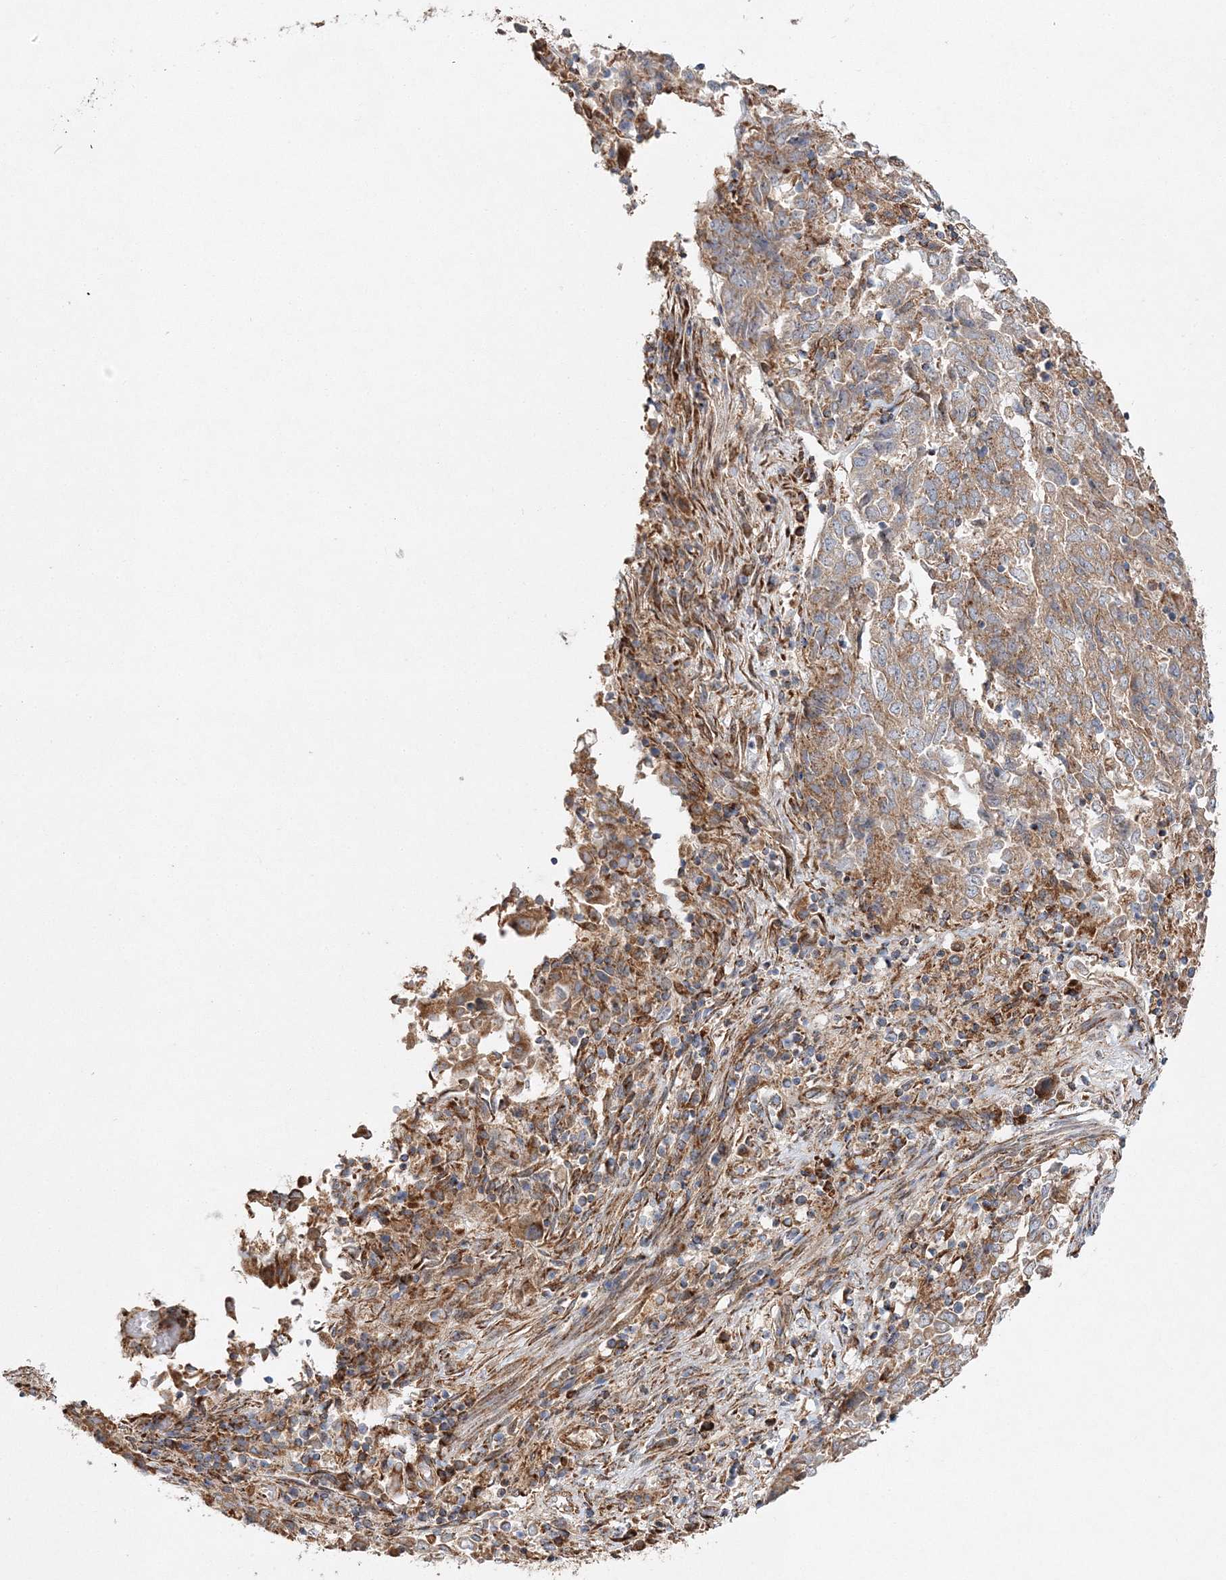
{"staining": {"intensity": "moderate", "quantity": ">75%", "location": "cytoplasmic/membranous"}, "tissue": "endometrial cancer", "cell_type": "Tumor cells", "image_type": "cancer", "snomed": [{"axis": "morphology", "description": "Adenocarcinoma, NOS"}, {"axis": "topography", "description": "Endometrium"}], "caption": "Tumor cells display moderate cytoplasmic/membranous positivity in approximately >75% of cells in adenocarcinoma (endometrial). The protein is stained brown, and the nuclei are stained in blue (DAB (3,3'-diaminobenzidine) IHC with brightfield microscopy, high magnification).", "gene": "ZFYVE16", "patient": {"sex": "female", "age": 80}}